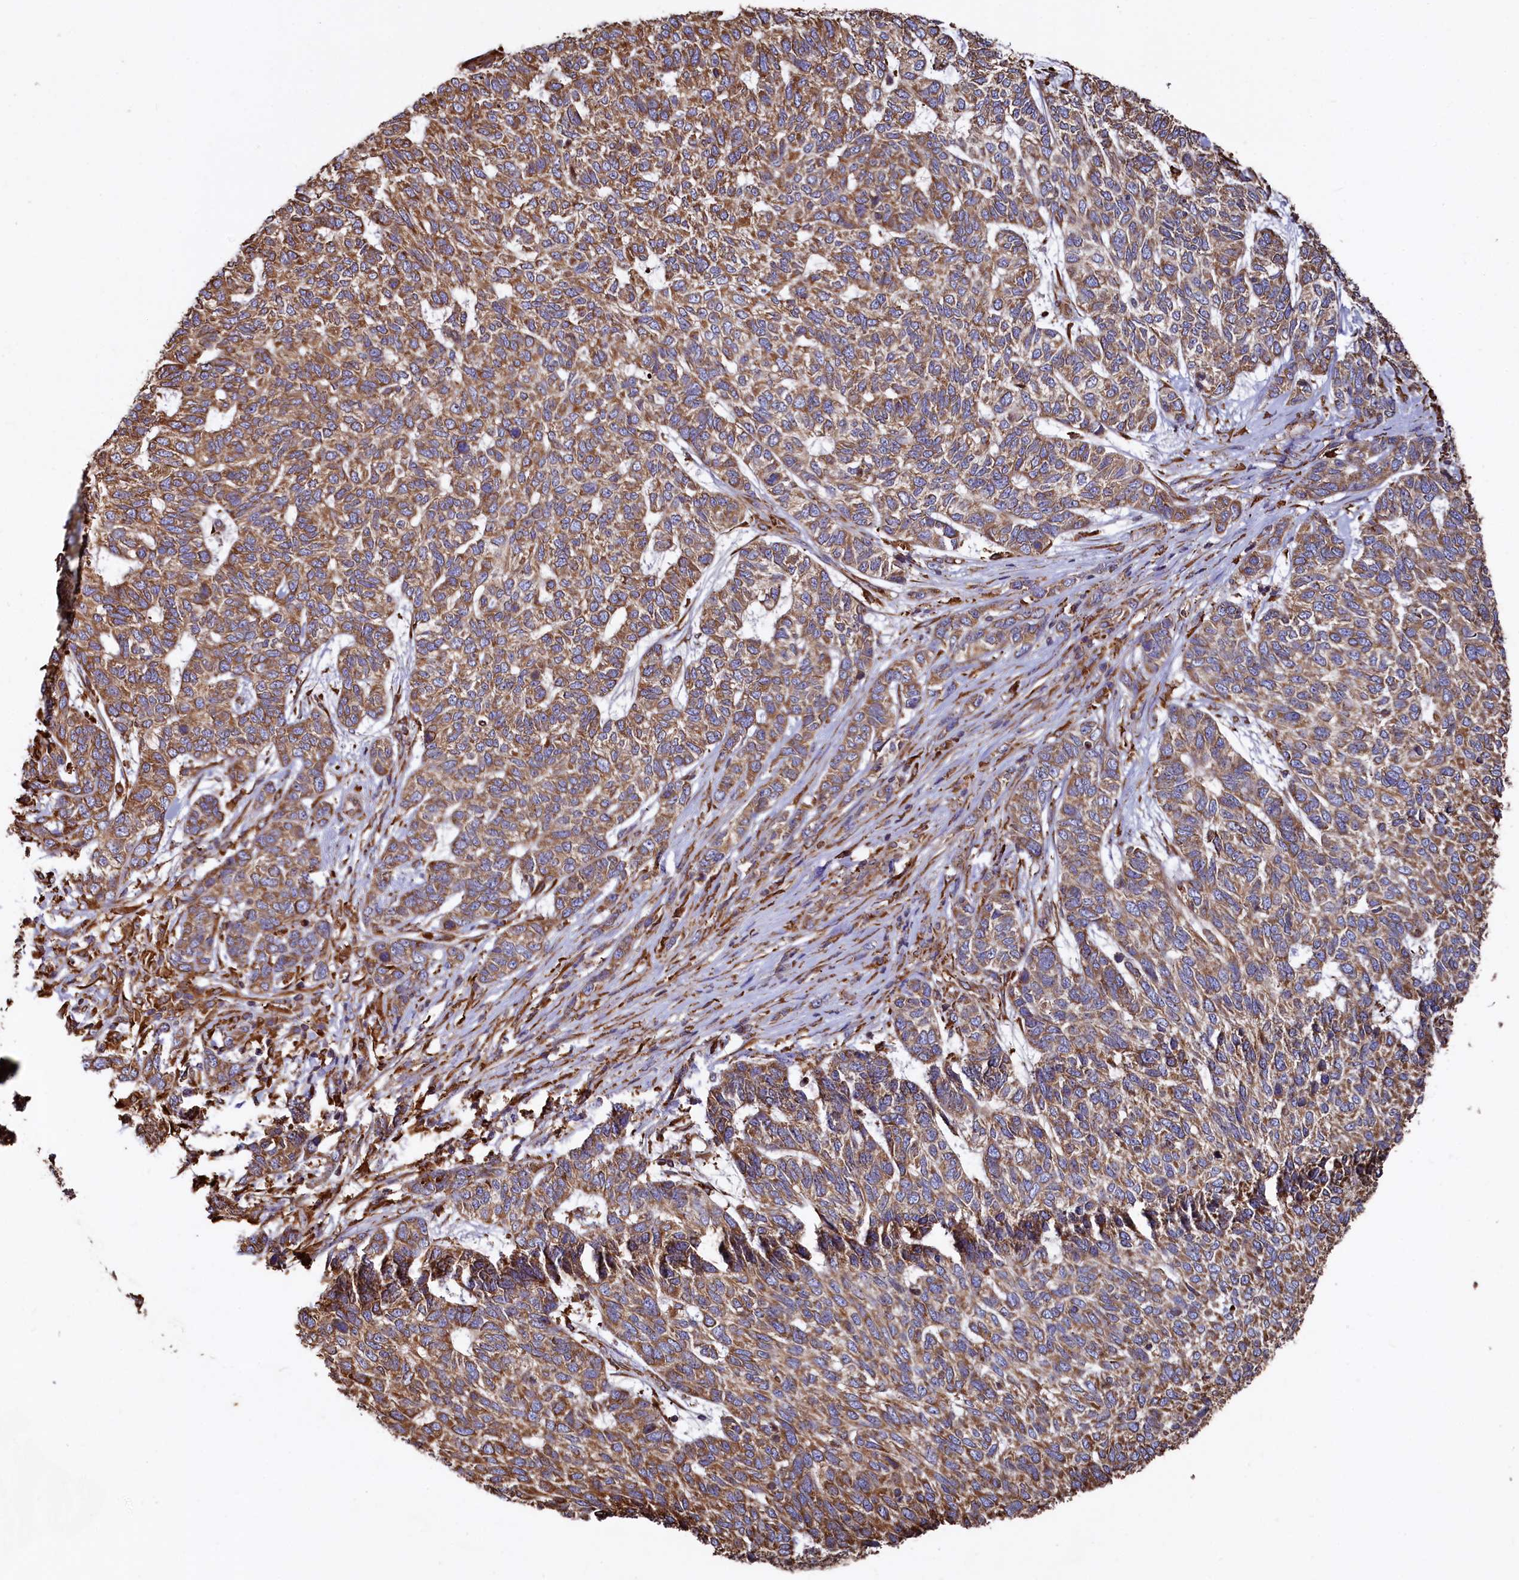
{"staining": {"intensity": "moderate", "quantity": ">75%", "location": "cytoplasmic/membranous"}, "tissue": "skin cancer", "cell_type": "Tumor cells", "image_type": "cancer", "snomed": [{"axis": "morphology", "description": "Basal cell carcinoma"}, {"axis": "topography", "description": "Skin"}], "caption": "Skin basal cell carcinoma stained with DAB immunohistochemistry (IHC) shows medium levels of moderate cytoplasmic/membranous positivity in approximately >75% of tumor cells. (DAB (3,3'-diaminobenzidine) IHC with brightfield microscopy, high magnification).", "gene": "NEURL1B", "patient": {"sex": "female", "age": 65}}